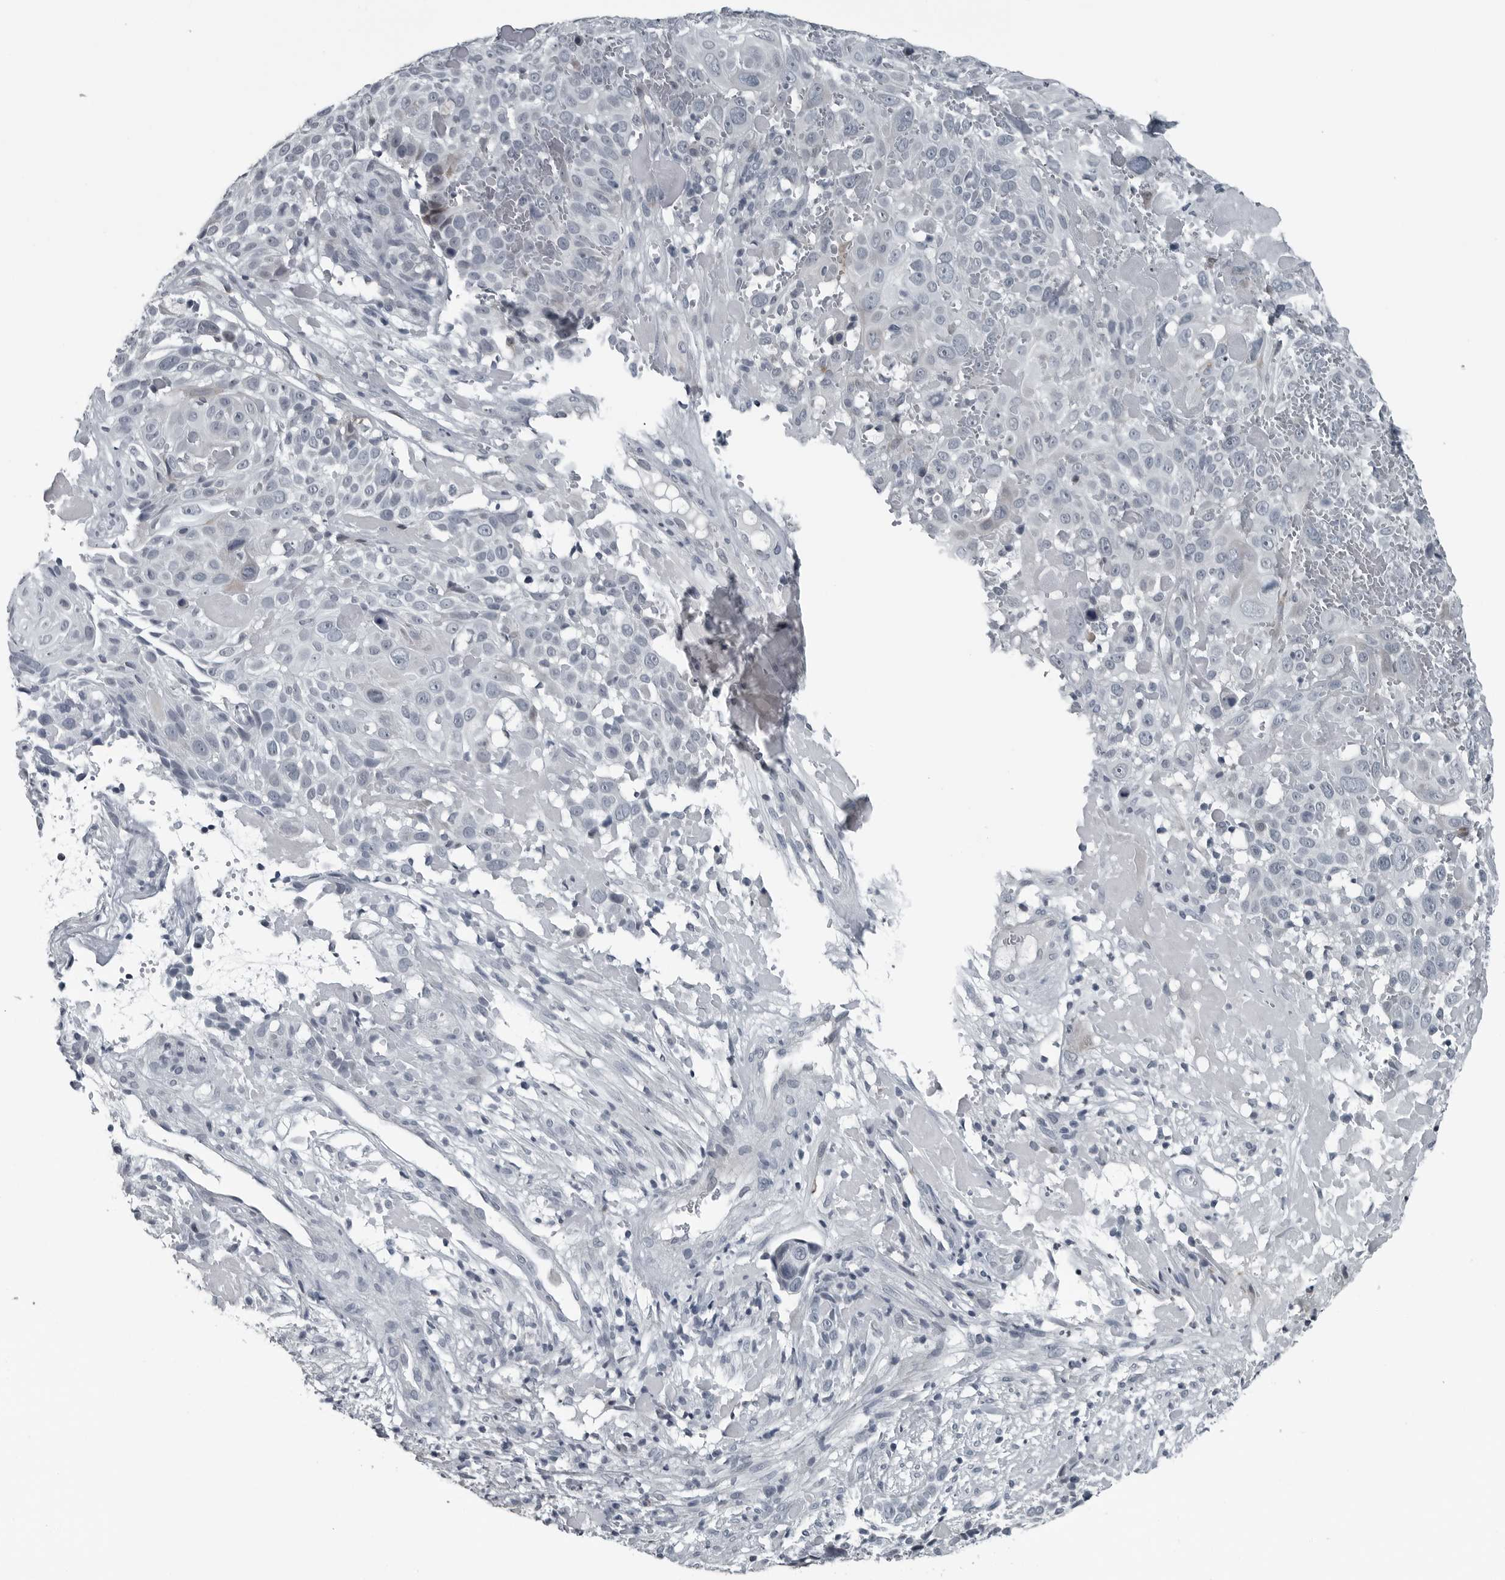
{"staining": {"intensity": "negative", "quantity": "none", "location": "none"}, "tissue": "cervical cancer", "cell_type": "Tumor cells", "image_type": "cancer", "snomed": [{"axis": "morphology", "description": "Squamous cell carcinoma, NOS"}, {"axis": "topography", "description": "Cervix"}], "caption": "Cervical cancer (squamous cell carcinoma) was stained to show a protein in brown. There is no significant positivity in tumor cells. (Stains: DAB (3,3'-diaminobenzidine) immunohistochemistry (IHC) with hematoxylin counter stain, Microscopy: brightfield microscopy at high magnification).", "gene": "DNAAF11", "patient": {"sex": "female", "age": 74}}